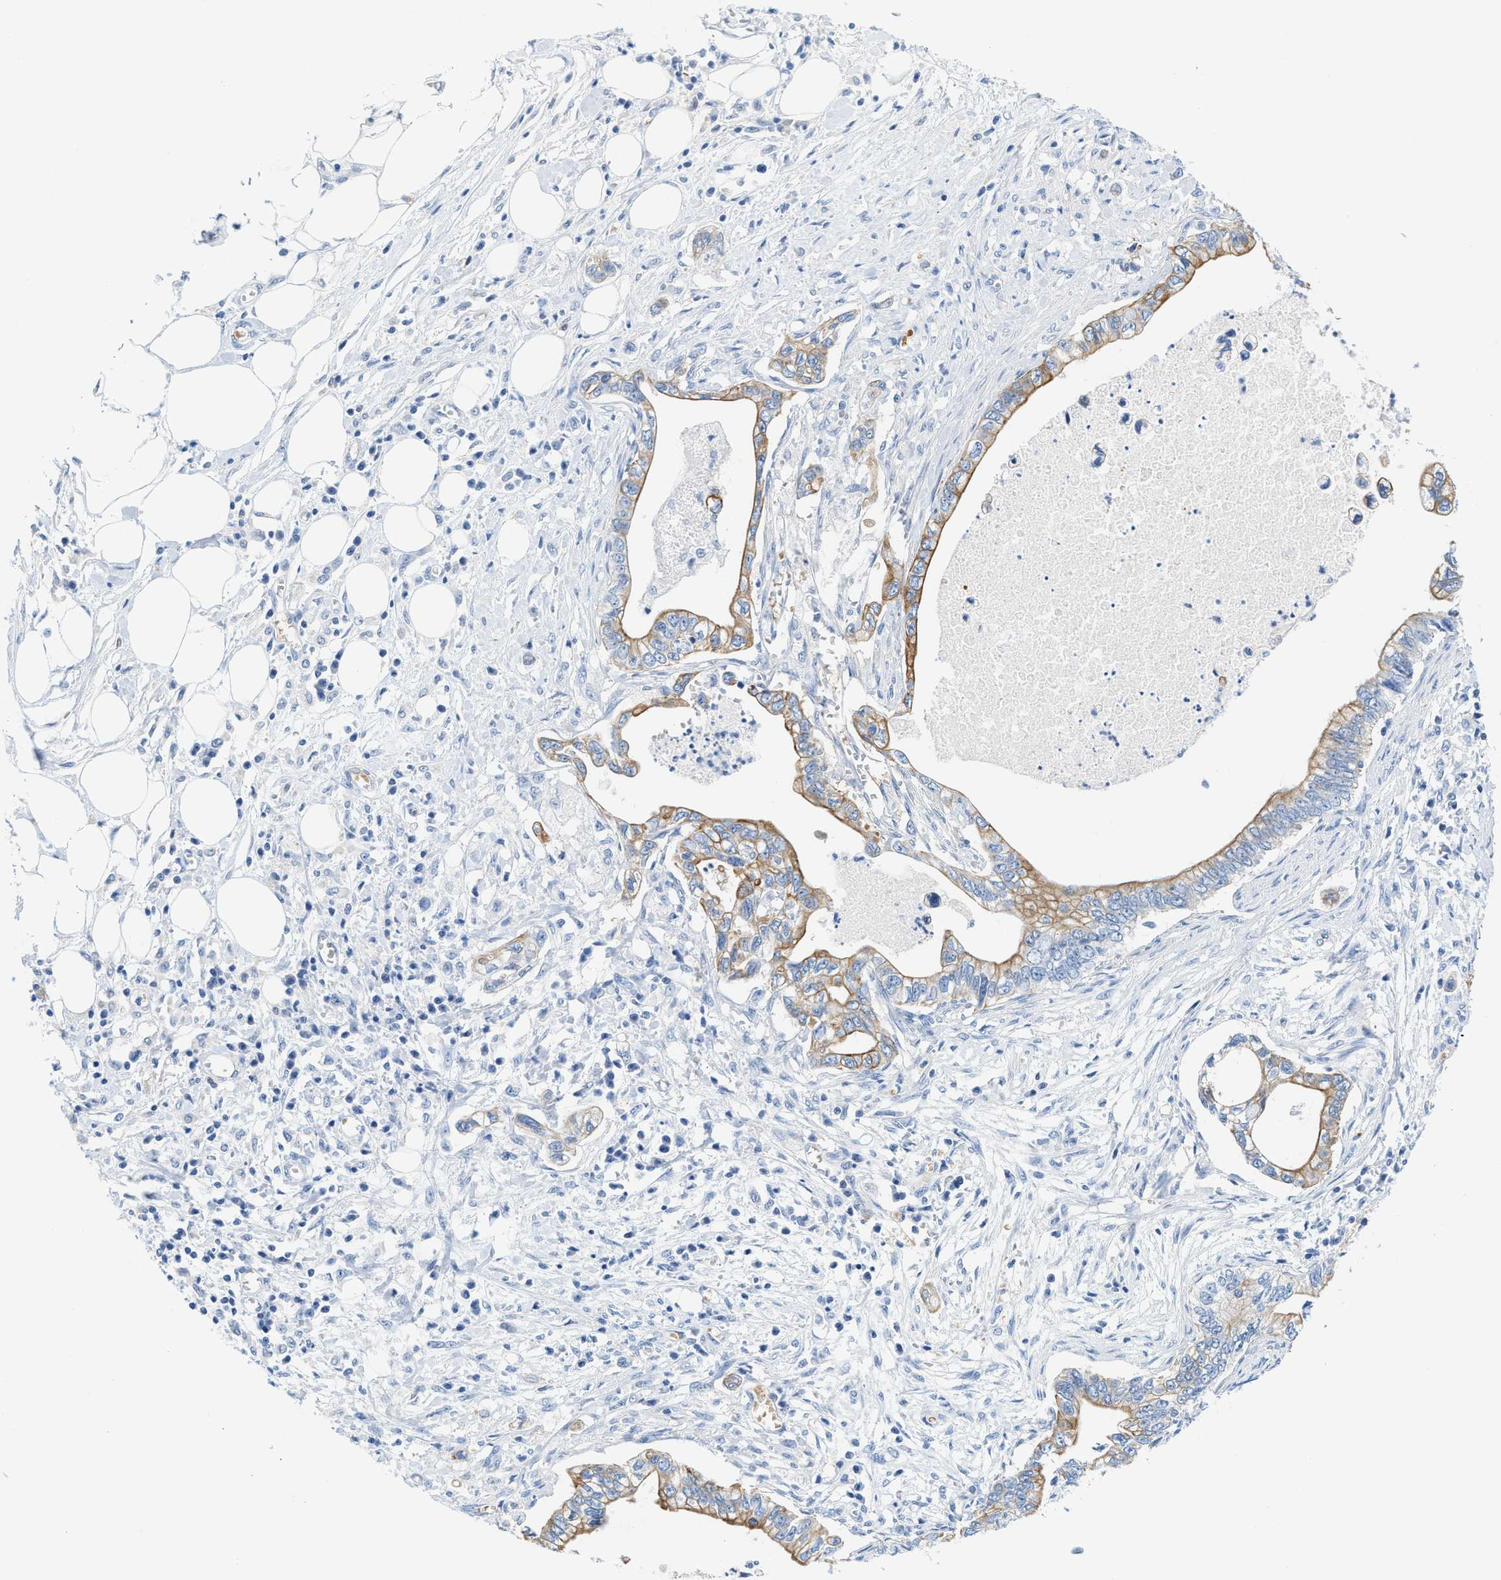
{"staining": {"intensity": "moderate", "quantity": "25%-75%", "location": "cytoplasmic/membranous"}, "tissue": "pancreatic cancer", "cell_type": "Tumor cells", "image_type": "cancer", "snomed": [{"axis": "morphology", "description": "Adenocarcinoma, NOS"}, {"axis": "topography", "description": "Pancreas"}], "caption": "The image demonstrates a brown stain indicating the presence of a protein in the cytoplasmic/membranous of tumor cells in pancreatic adenocarcinoma.", "gene": "BPGM", "patient": {"sex": "male", "age": 56}}